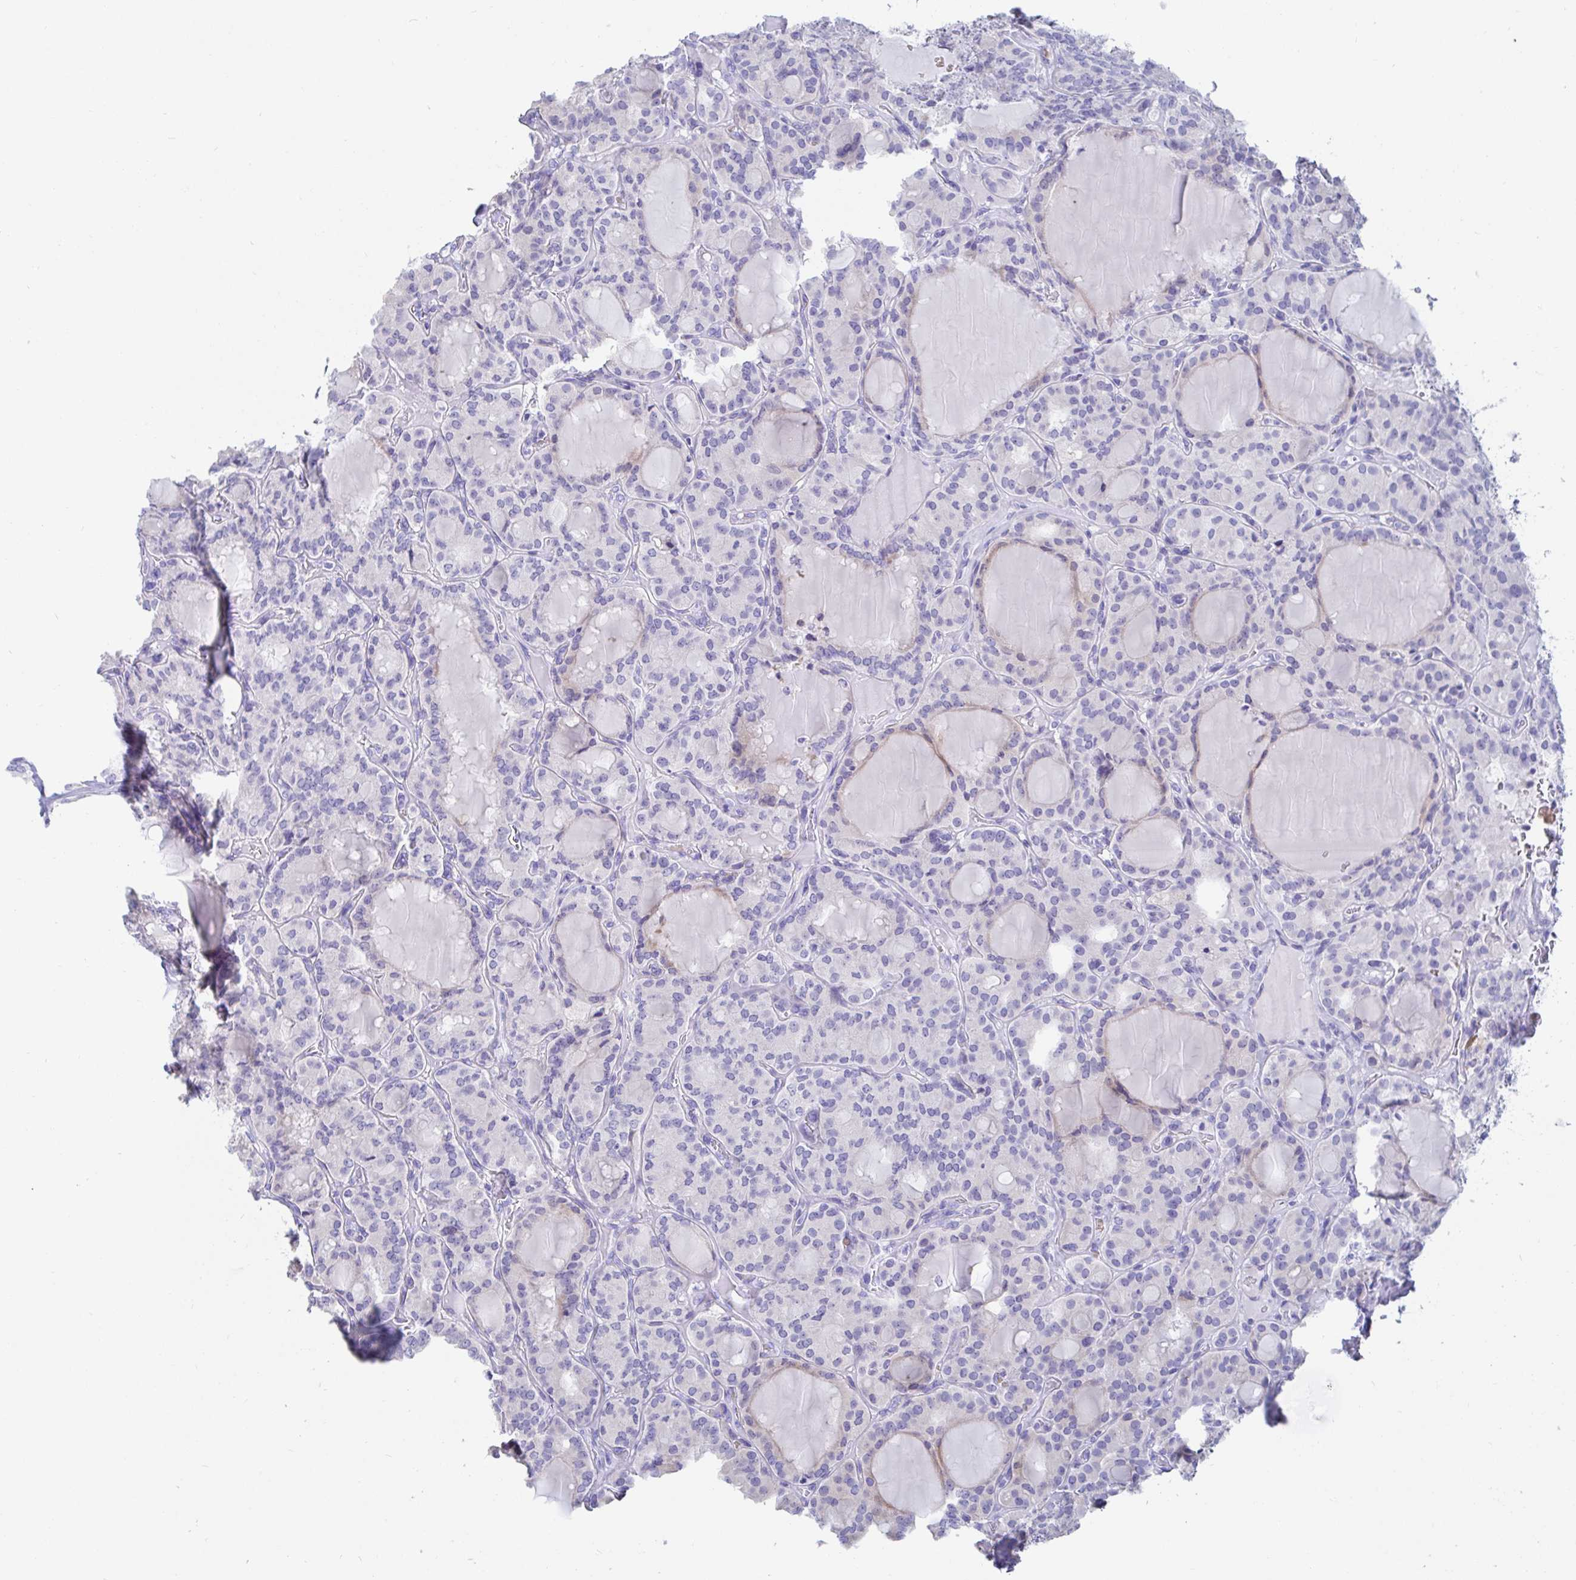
{"staining": {"intensity": "negative", "quantity": "none", "location": "none"}, "tissue": "thyroid cancer", "cell_type": "Tumor cells", "image_type": "cancer", "snomed": [{"axis": "morphology", "description": "Papillary adenocarcinoma, NOS"}, {"axis": "topography", "description": "Thyroid gland"}], "caption": "Image shows no protein staining in tumor cells of thyroid cancer (papillary adenocarcinoma) tissue.", "gene": "C4orf17", "patient": {"sex": "male", "age": 87}}